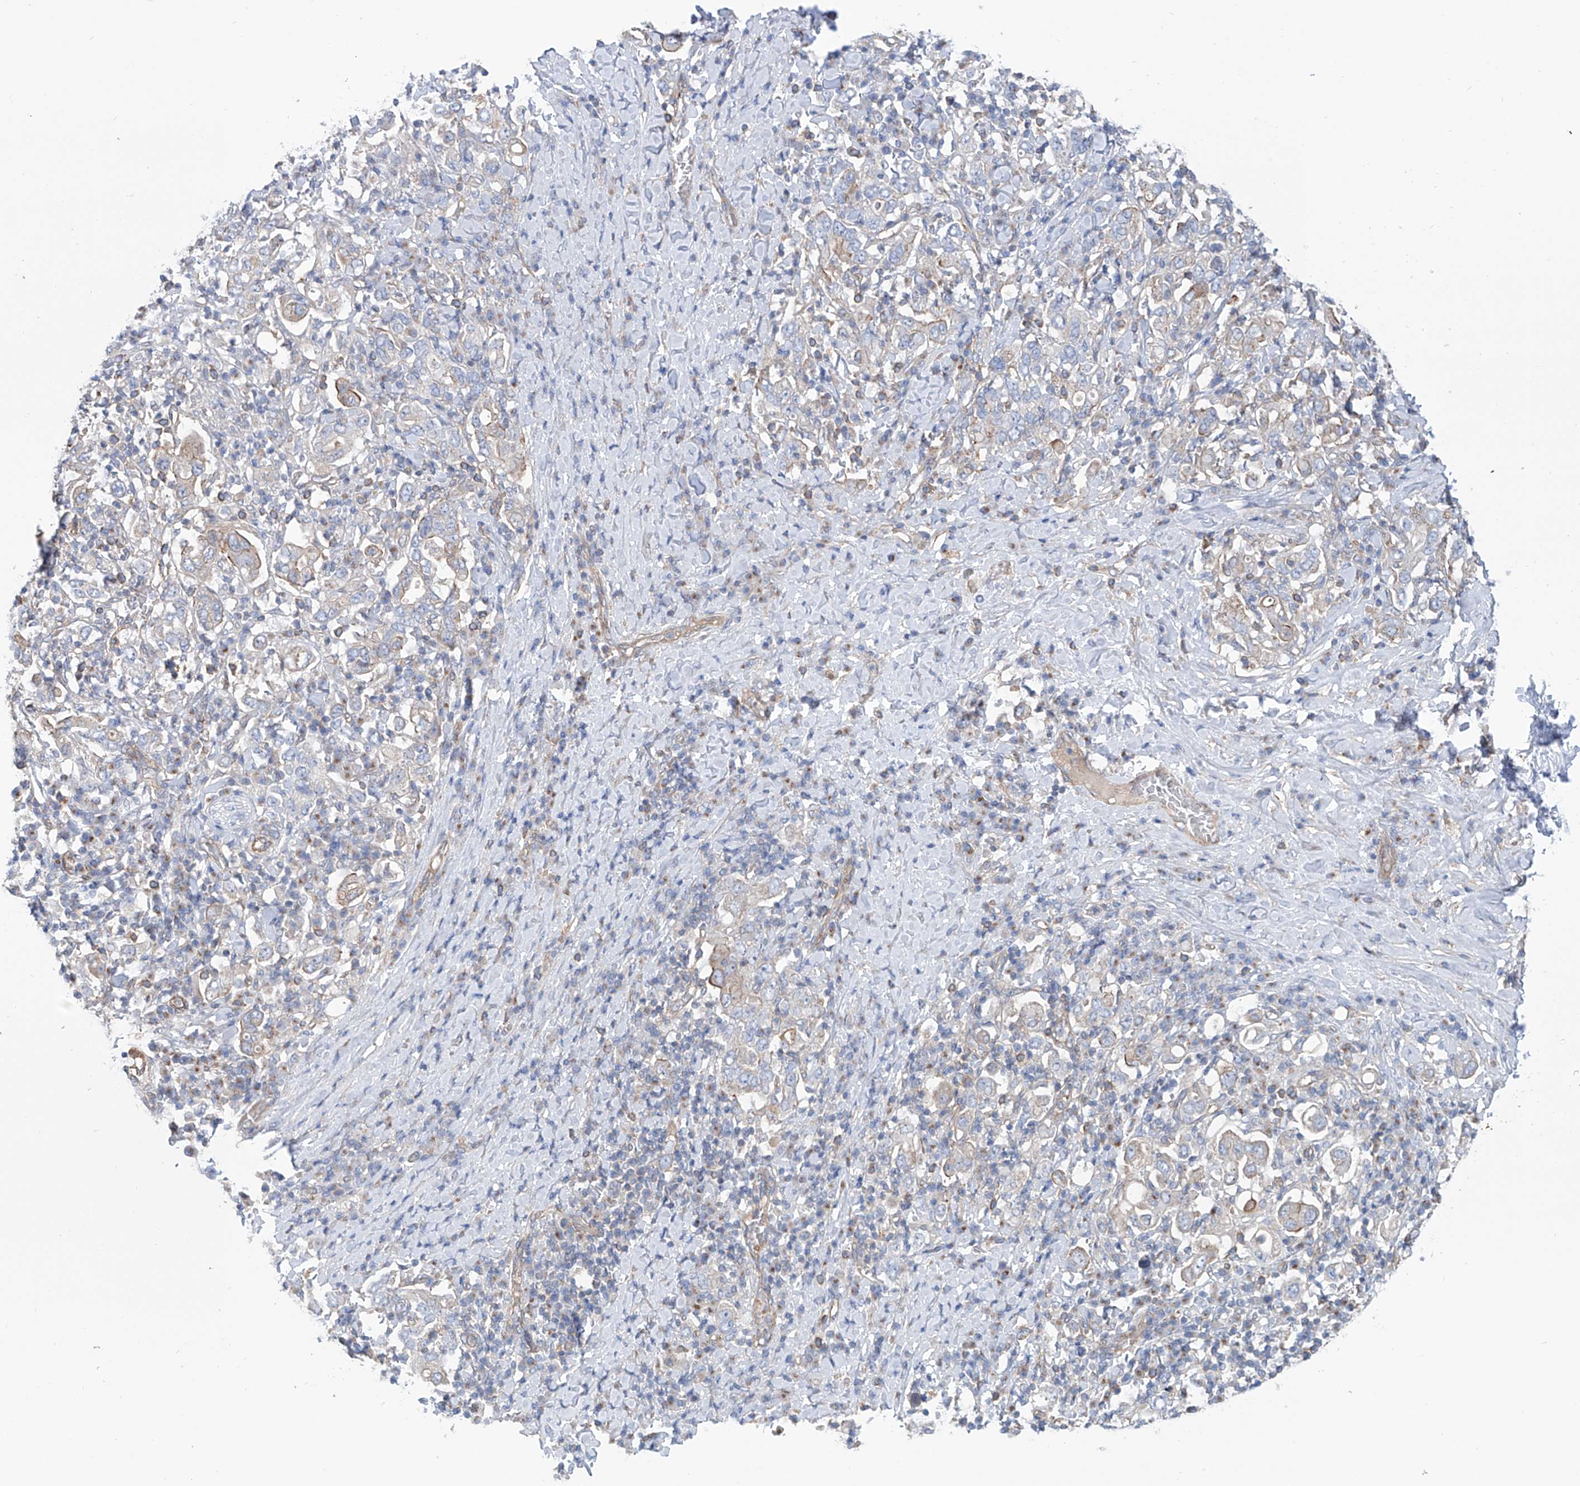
{"staining": {"intensity": "weak", "quantity": "25%-75%", "location": "cytoplasmic/membranous"}, "tissue": "stomach cancer", "cell_type": "Tumor cells", "image_type": "cancer", "snomed": [{"axis": "morphology", "description": "Adenocarcinoma, NOS"}, {"axis": "topography", "description": "Stomach, upper"}], "caption": "The photomicrograph exhibits staining of stomach cancer (adenocarcinoma), revealing weak cytoplasmic/membranous protein expression (brown color) within tumor cells. (brown staining indicates protein expression, while blue staining denotes nuclei).", "gene": "TMEM209", "patient": {"sex": "male", "age": 62}}